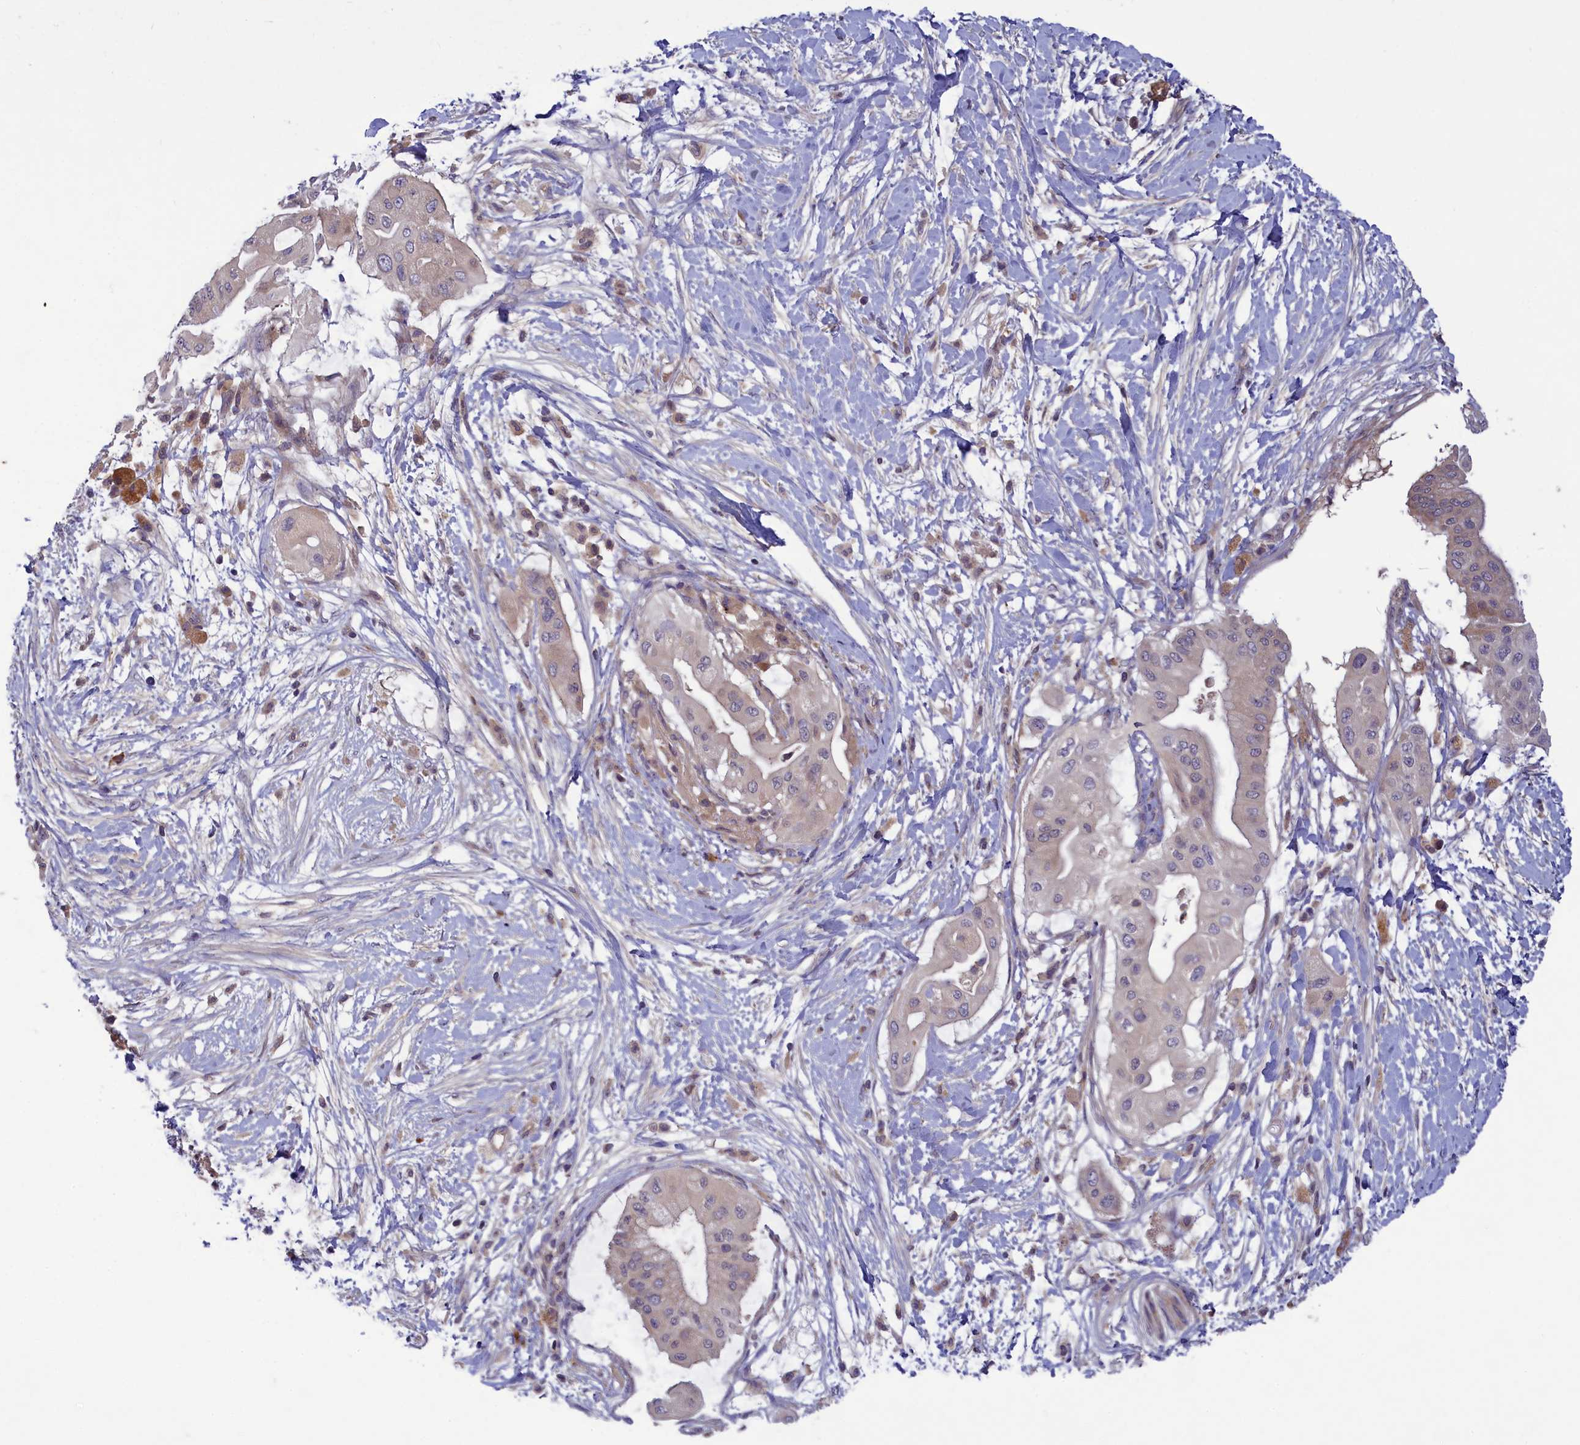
{"staining": {"intensity": "weak", "quantity": "25%-75%", "location": "cytoplasmic/membranous"}, "tissue": "pancreatic cancer", "cell_type": "Tumor cells", "image_type": "cancer", "snomed": [{"axis": "morphology", "description": "Adenocarcinoma, NOS"}, {"axis": "topography", "description": "Pancreas"}], "caption": "Protein staining of pancreatic cancer (adenocarcinoma) tissue demonstrates weak cytoplasmic/membranous staining in approximately 25%-75% of tumor cells.", "gene": "NUBP1", "patient": {"sex": "male", "age": 68}}